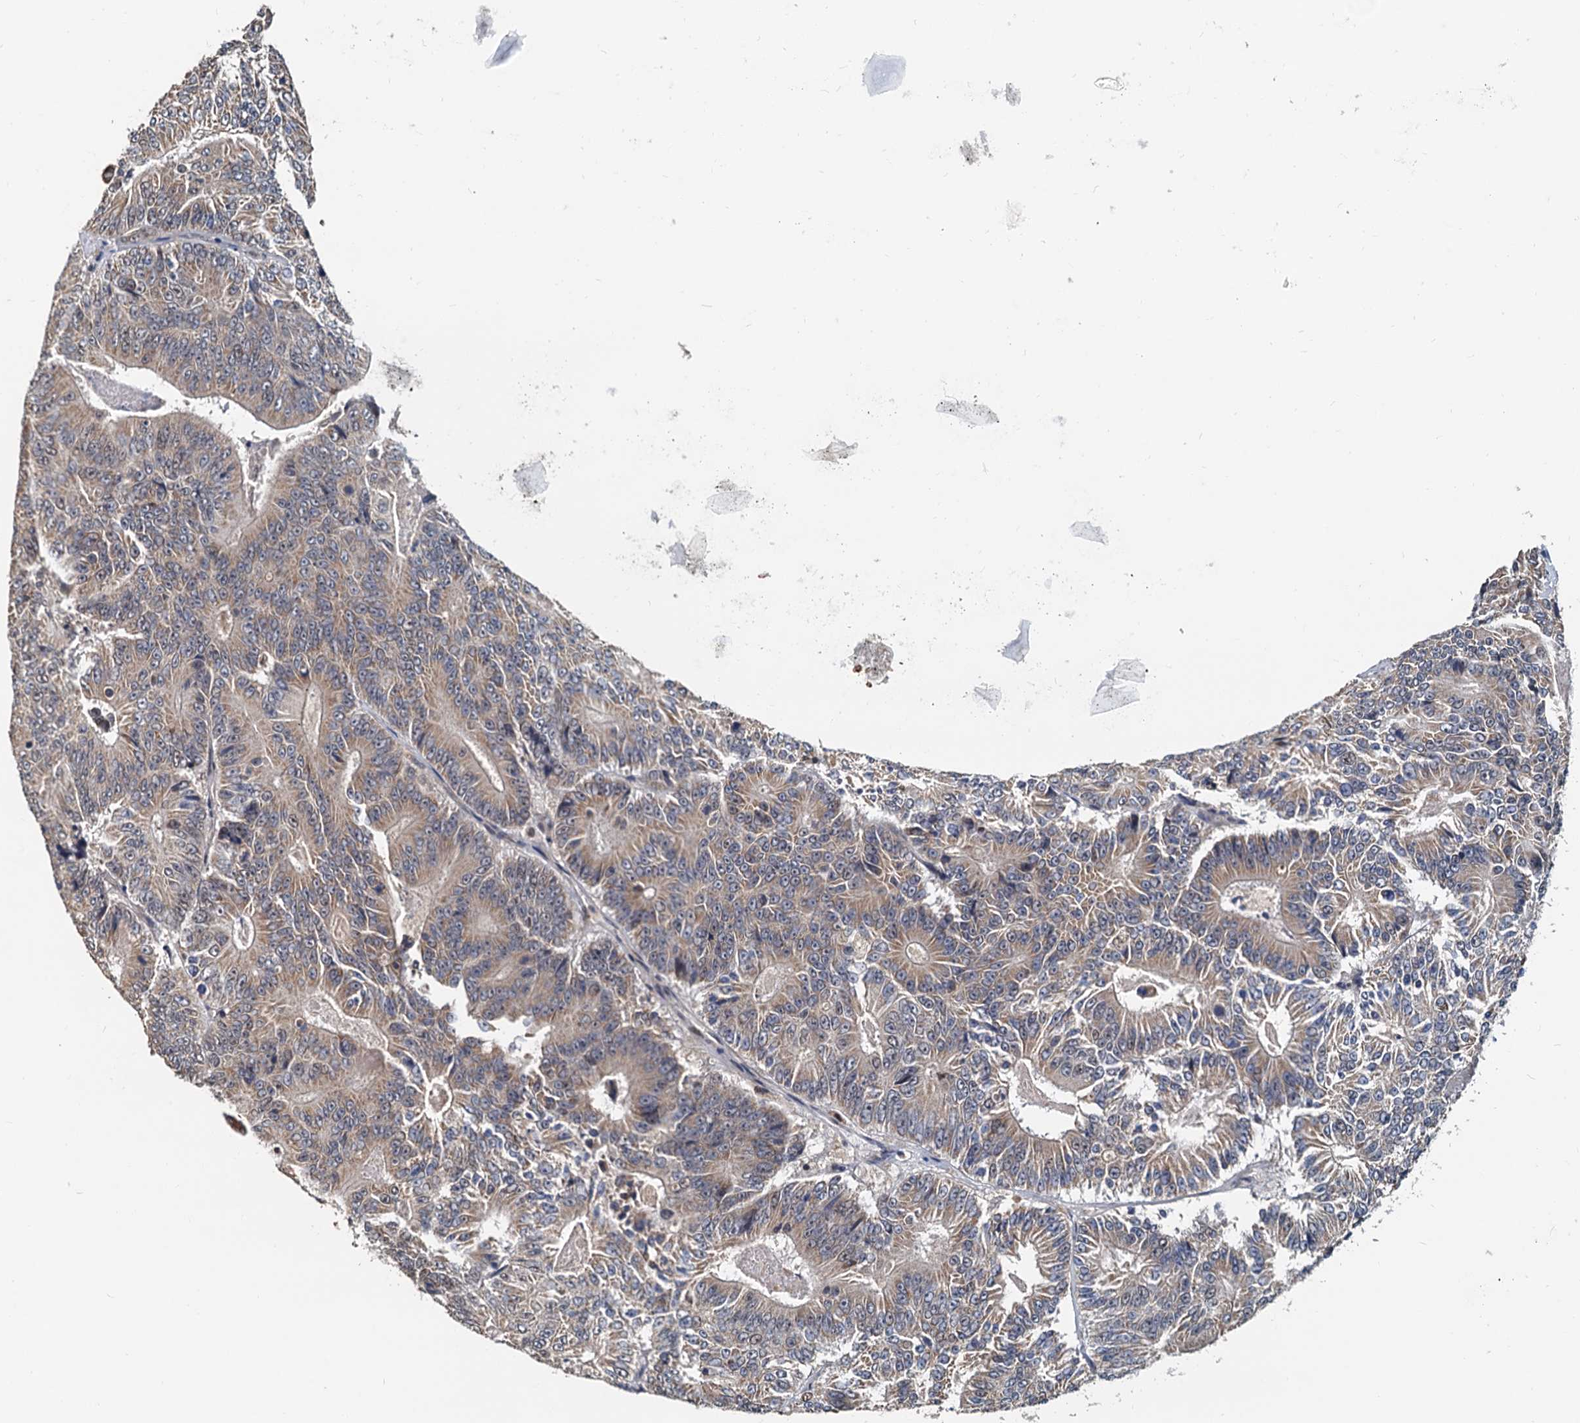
{"staining": {"intensity": "weak", "quantity": "25%-75%", "location": "cytoplasmic/membranous"}, "tissue": "colorectal cancer", "cell_type": "Tumor cells", "image_type": "cancer", "snomed": [{"axis": "morphology", "description": "Adenocarcinoma, NOS"}, {"axis": "topography", "description": "Colon"}], "caption": "Weak cytoplasmic/membranous expression is seen in about 25%-75% of tumor cells in adenocarcinoma (colorectal). The staining is performed using DAB (3,3'-diaminobenzidine) brown chromogen to label protein expression. The nuclei are counter-stained blue using hematoxylin.", "gene": "MCMBP", "patient": {"sex": "male", "age": 83}}